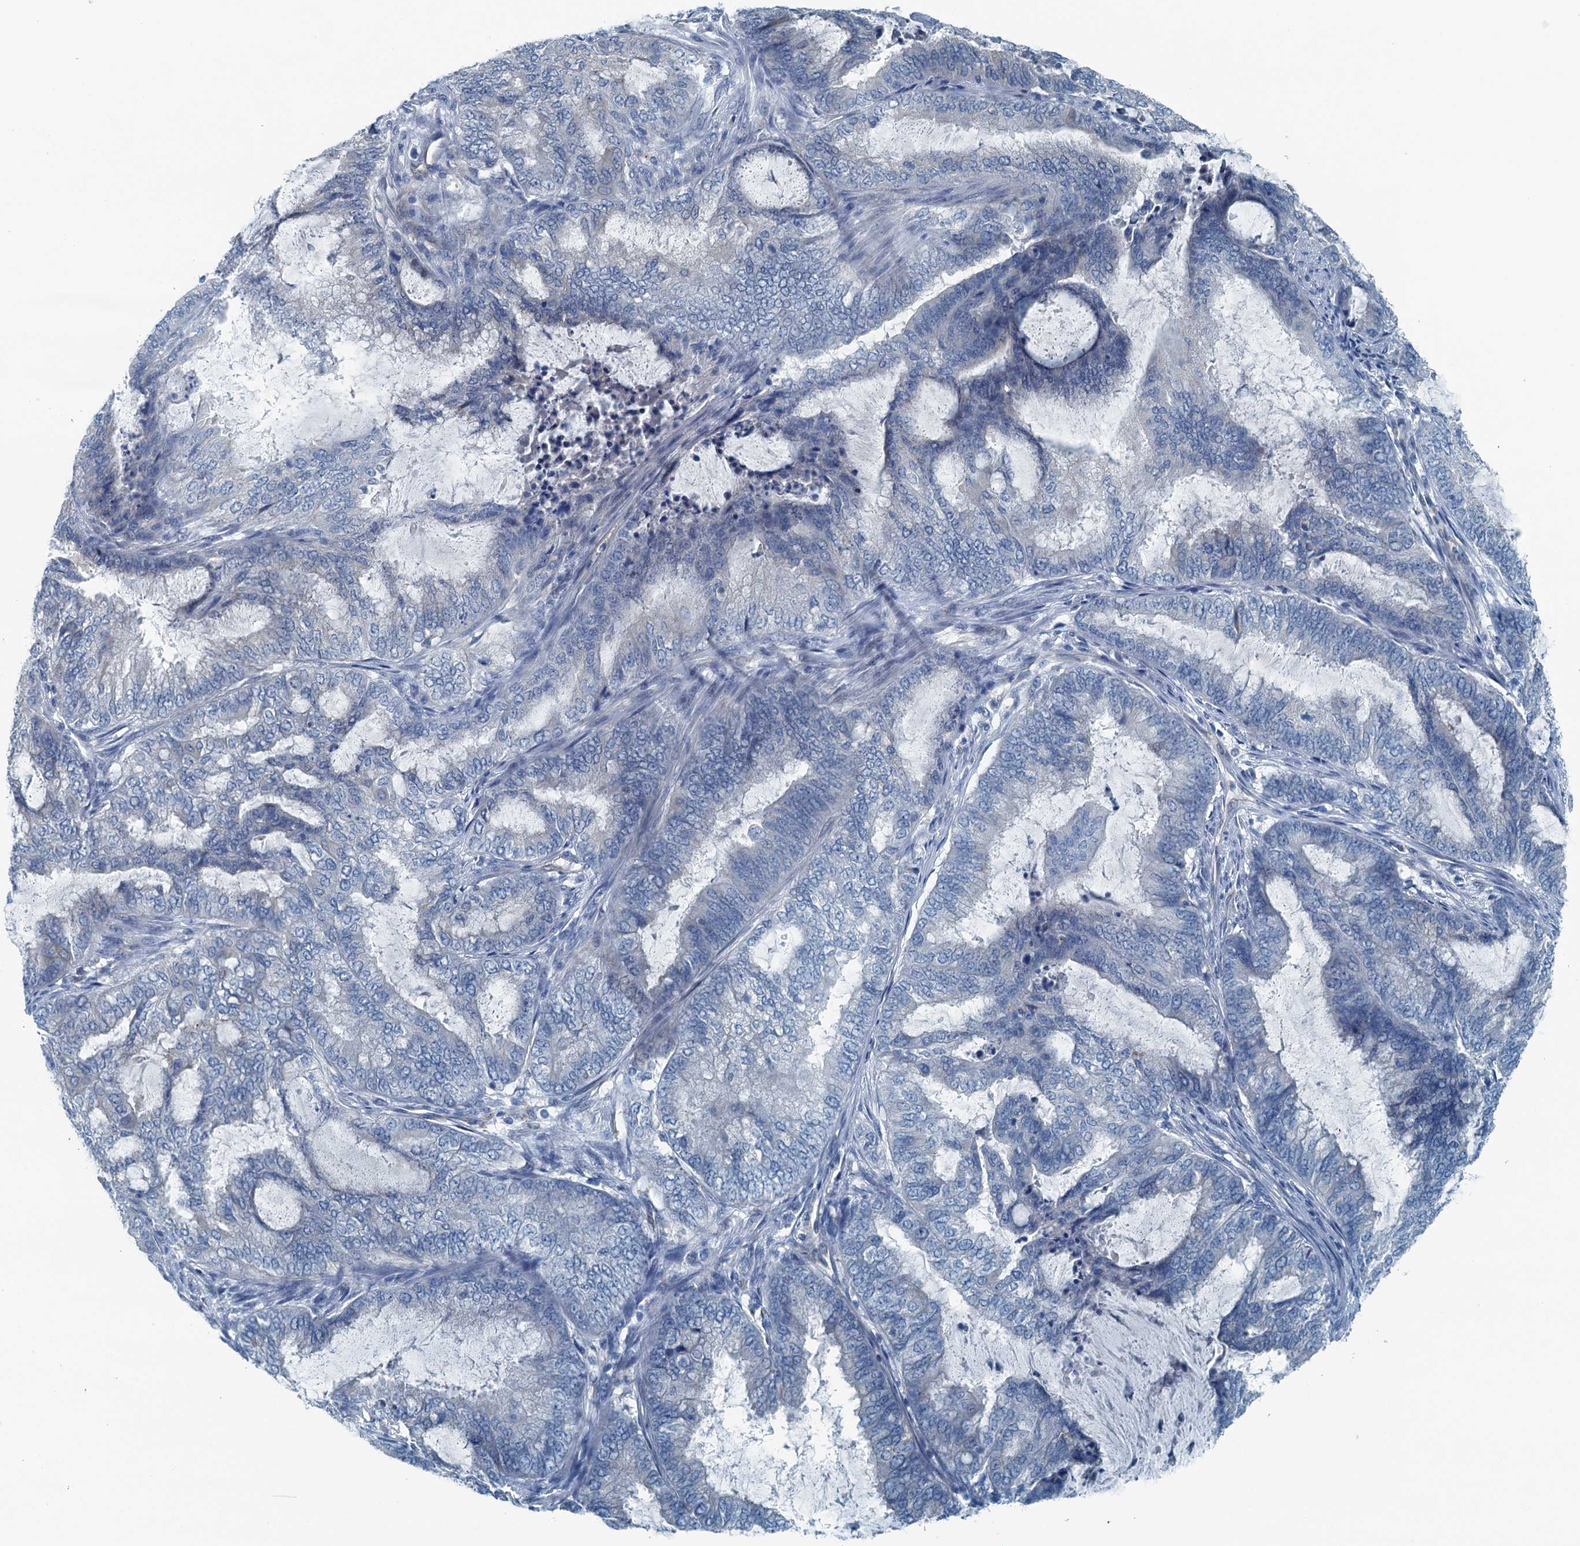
{"staining": {"intensity": "negative", "quantity": "none", "location": "none"}, "tissue": "endometrial cancer", "cell_type": "Tumor cells", "image_type": "cancer", "snomed": [{"axis": "morphology", "description": "Adenocarcinoma, NOS"}, {"axis": "topography", "description": "Endometrium"}], "caption": "Tumor cells show no significant expression in endometrial cancer. Nuclei are stained in blue.", "gene": "GFOD2", "patient": {"sex": "female", "age": 51}}